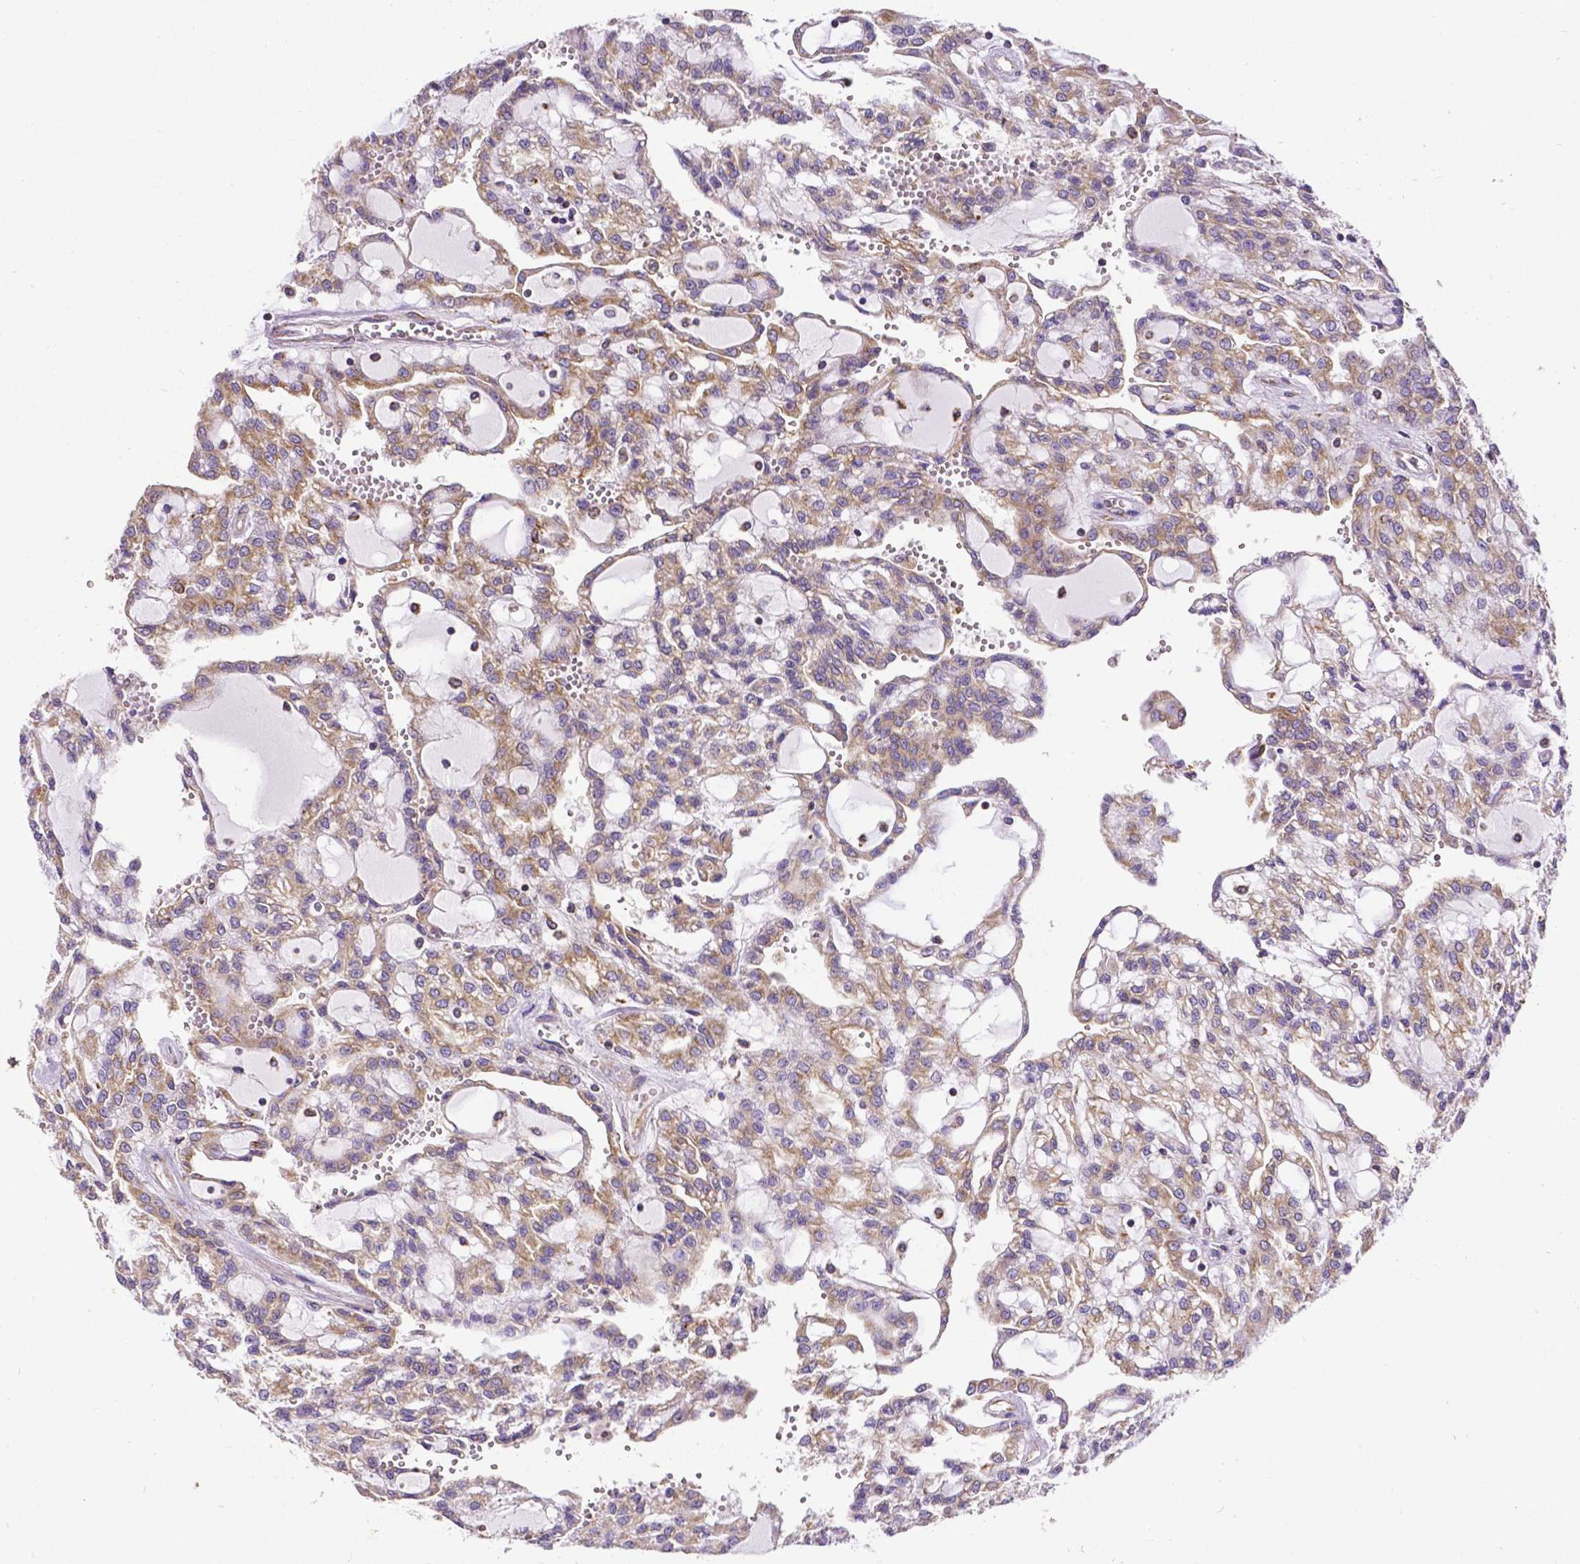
{"staining": {"intensity": "moderate", "quantity": "25%-75%", "location": "cytoplasmic/membranous"}, "tissue": "renal cancer", "cell_type": "Tumor cells", "image_type": "cancer", "snomed": [{"axis": "morphology", "description": "Adenocarcinoma, NOS"}, {"axis": "topography", "description": "Kidney"}], "caption": "Moderate cytoplasmic/membranous expression for a protein is seen in about 25%-75% of tumor cells of renal adenocarcinoma using immunohistochemistry (IHC).", "gene": "MTDH", "patient": {"sex": "male", "age": 63}}